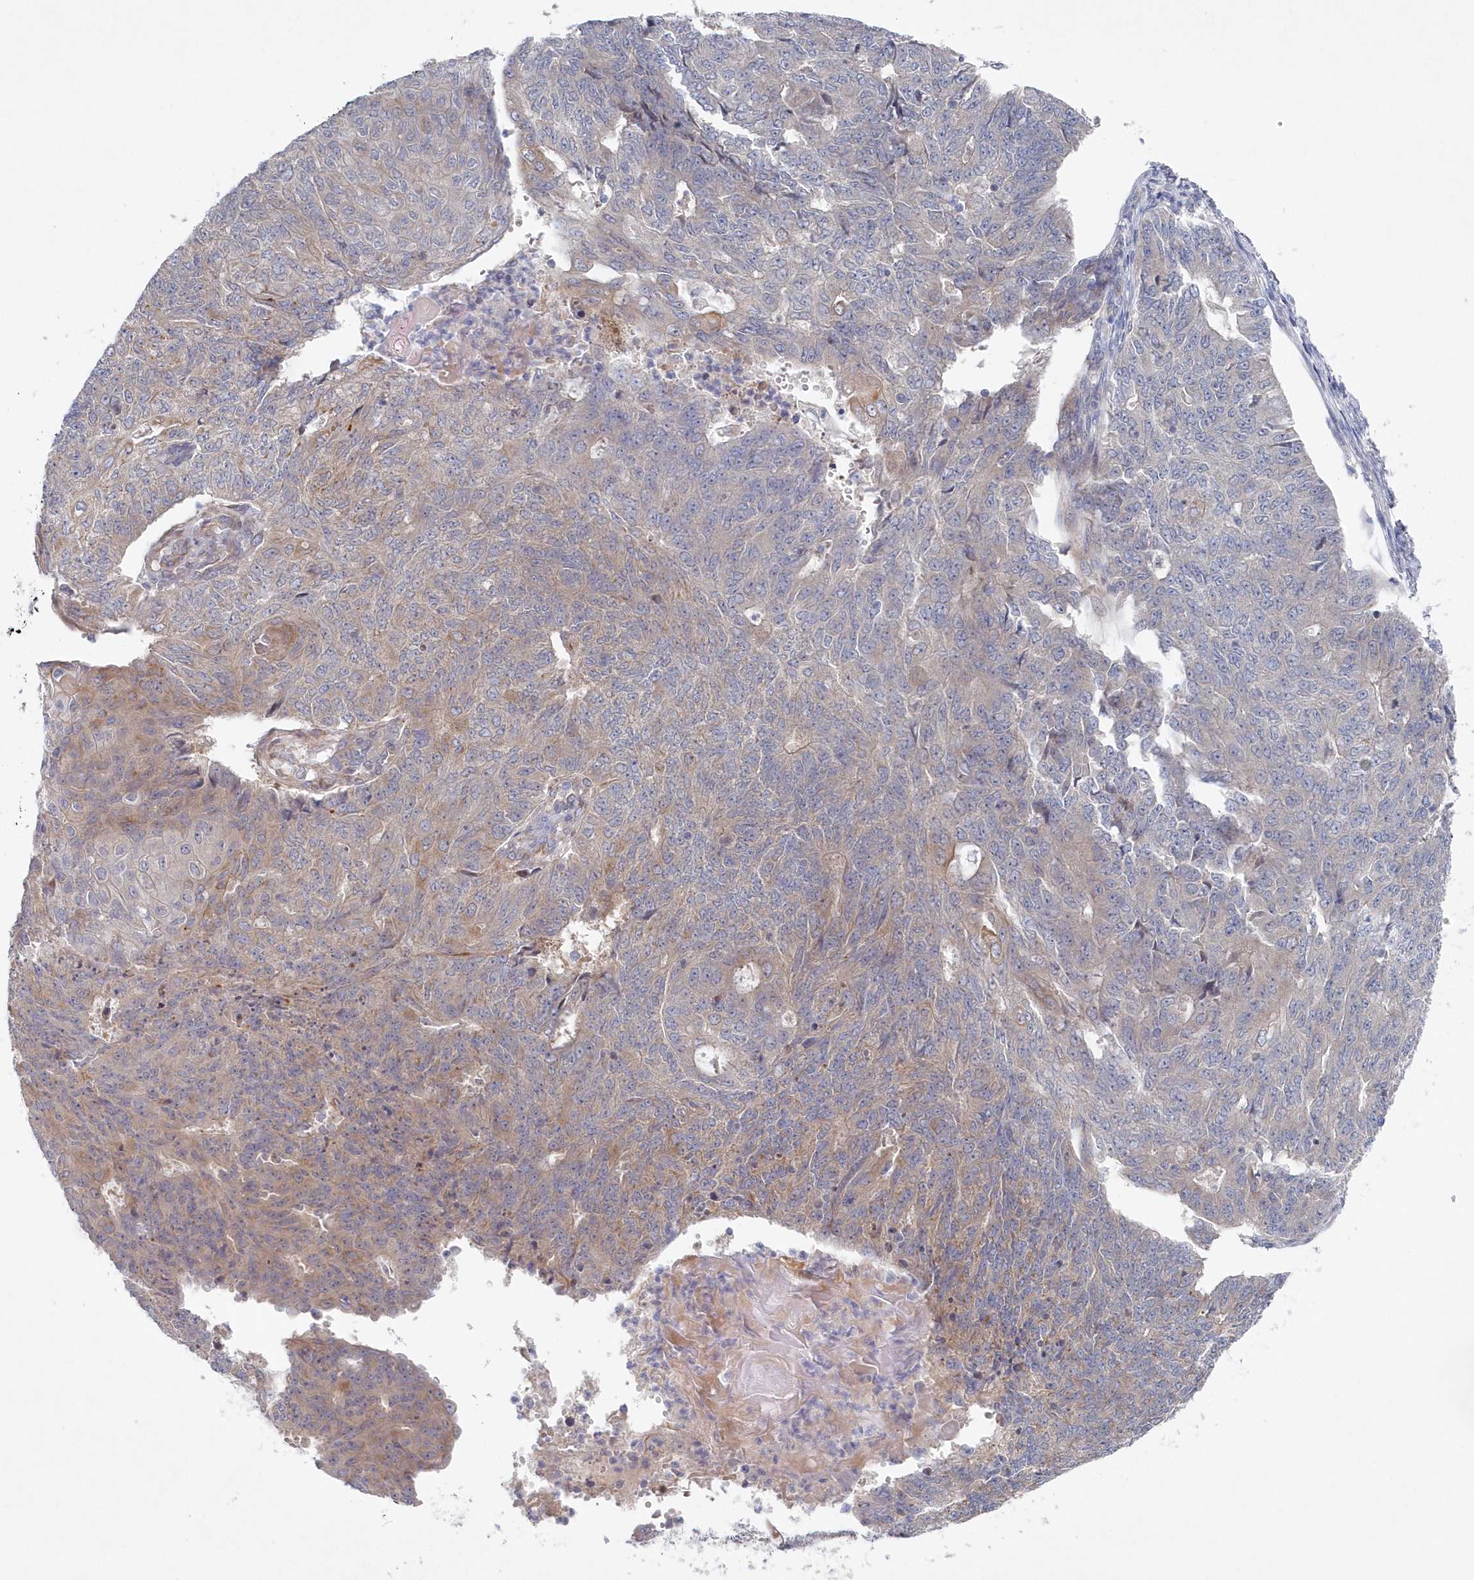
{"staining": {"intensity": "weak", "quantity": "25%-75%", "location": "cytoplasmic/membranous"}, "tissue": "endometrial cancer", "cell_type": "Tumor cells", "image_type": "cancer", "snomed": [{"axis": "morphology", "description": "Adenocarcinoma, NOS"}, {"axis": "topography", "description": "Endometrium"}], "caption": "Protein analysis of endometrial cancer tissue shows weak cytoplasmic/membranous positivity in approximately 25%-75% of tumor cells. The staining is performed using DAB brown chromogen to label protein expression. The nuclei are counter-stained blue using hematoxylin.", "gene": "KIAA1586", "patient": {"sex": "female", "age": 32}}